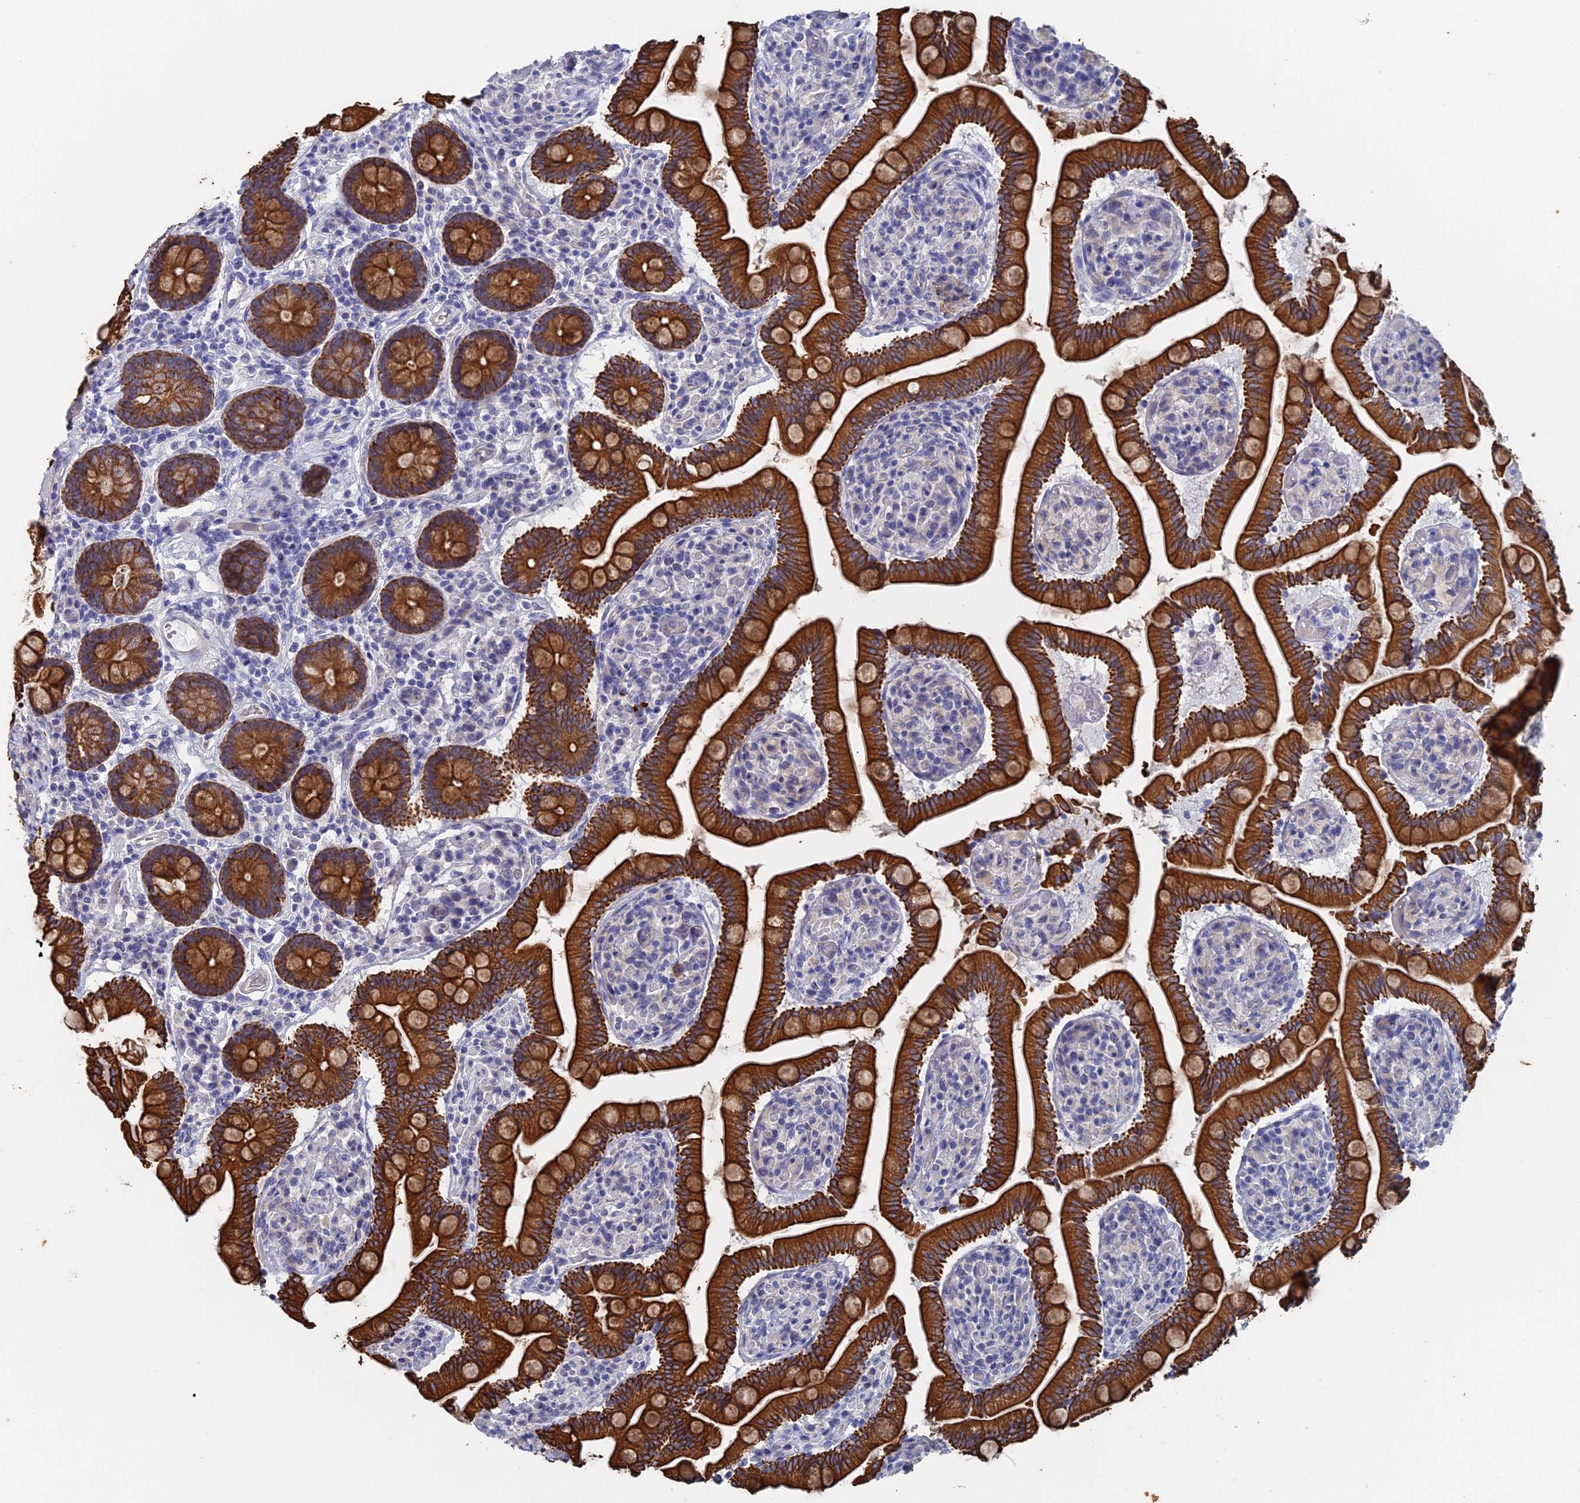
{"staining": {"intensity": "strong", "quantity": ">75%", "location": "cytoplasmic/membranous"}, "tissue": "small intestine", "cell_type": "Glandular cells", "image_type": "normal", "snomed": [{"axis": "morphology", "description": "Normal tissue, NOS"}, {"axis": "topography", "description": "Small intestine"}], "caption": "Strong cytoplasmic/membranous positivity for a protein is seen in about >75% of glandular cells of benign small intestine using immunohistochemistry (IHC).", "gene": "SRFBP1", "patient": {"sex": "female", "age": 64}}